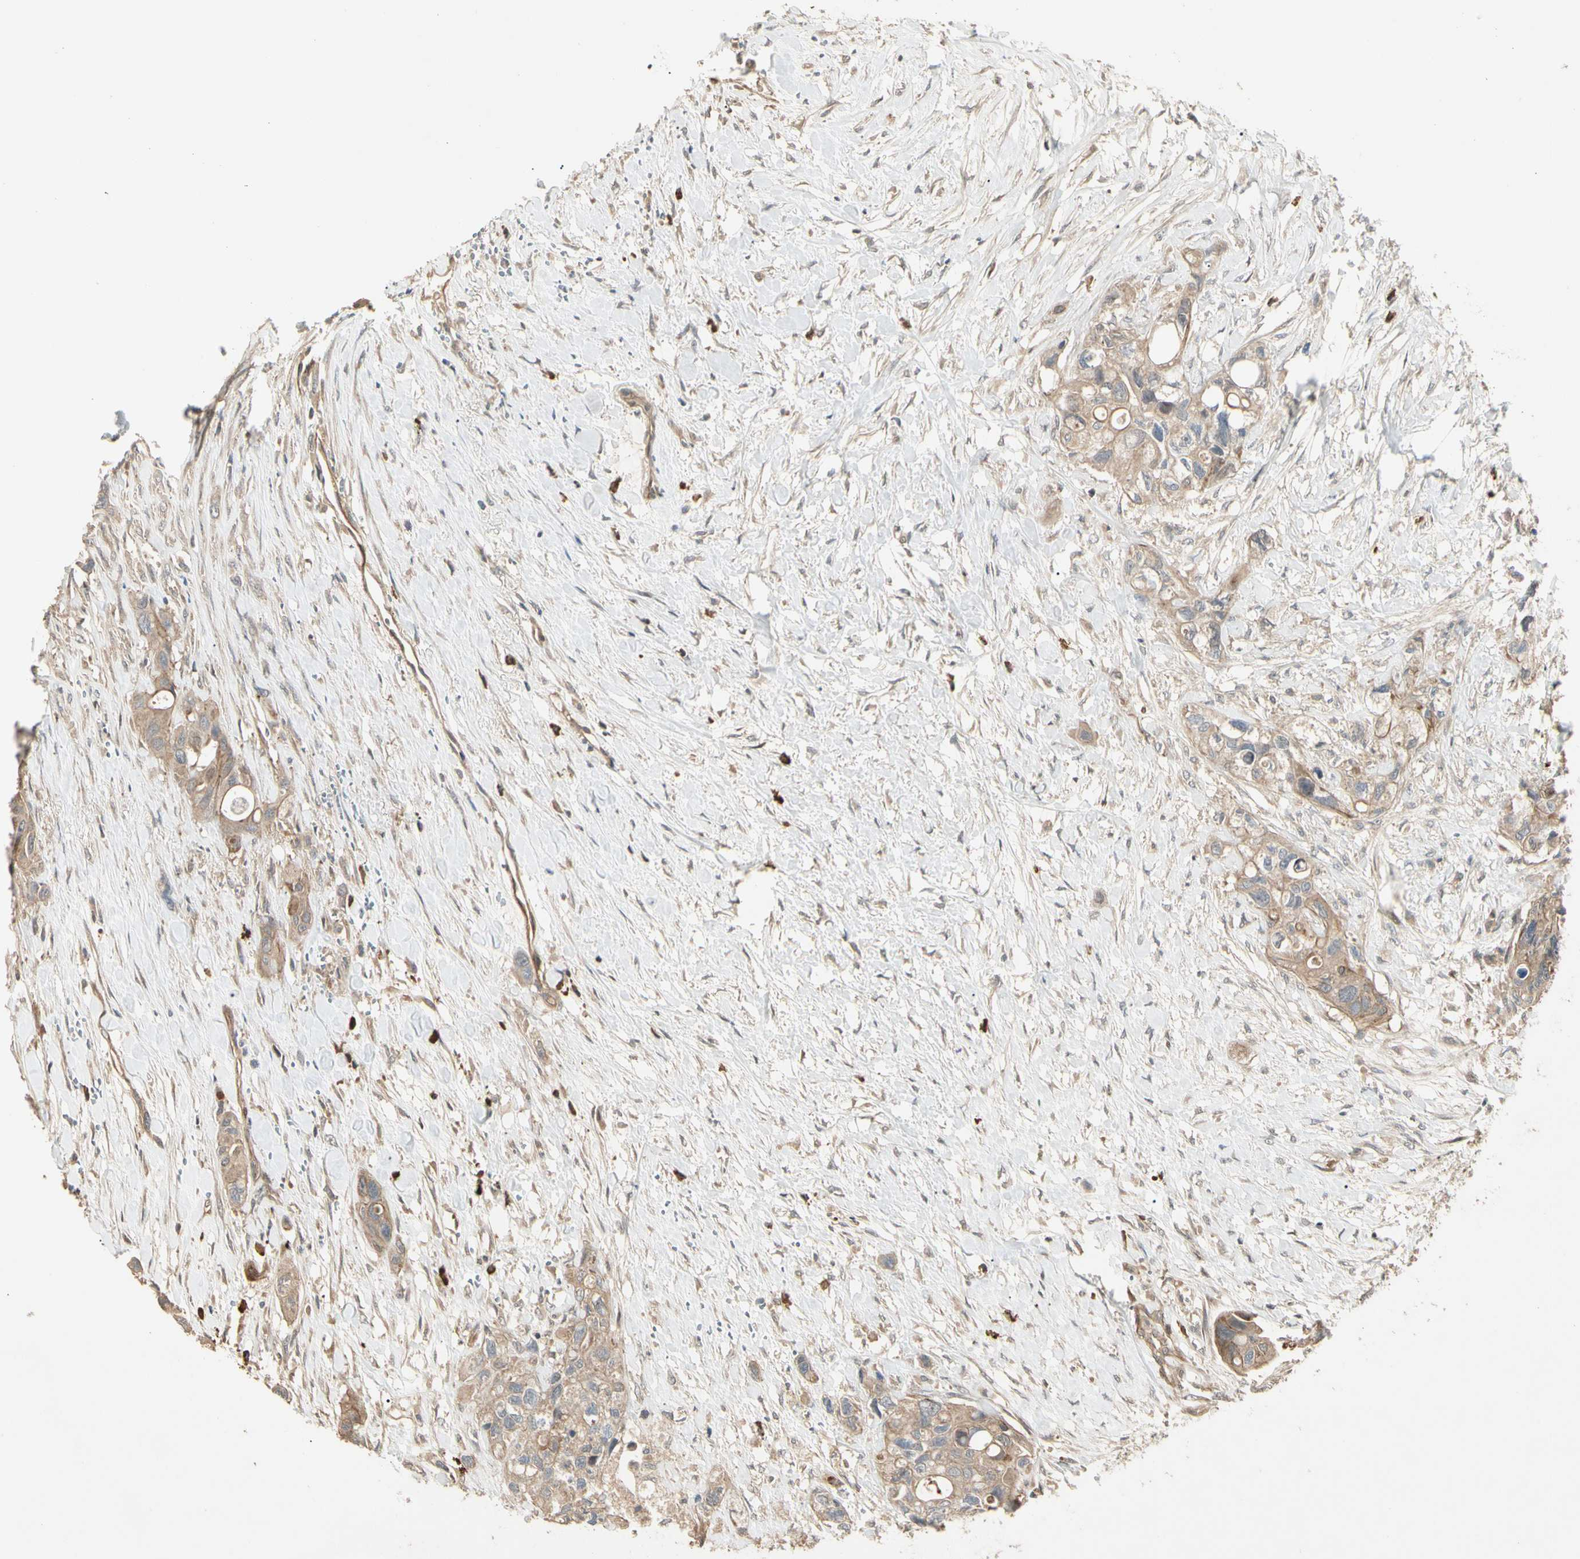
{"staining": {"intensity": "weak", "quantity": ">75%", "location": "cytoplasmic/membranous"}, "tissue": "colorectal cancer", "cell_type": "Tumor cells", "image_type": "cancer", "snomed": [{"axis": "morphology", "description": "Adenocarcinoma, NOS"}, {"axis": "topography", "description": "Colon"}], "caption": "The micrograph exhibits a brown stain indicating the presence of a protein in the cytoplasmic/membranous of tumor cells in adenocarcinoma (colorectal).", "gene": "ATG4C", "patient": {"sex": "female", "age": 57}}